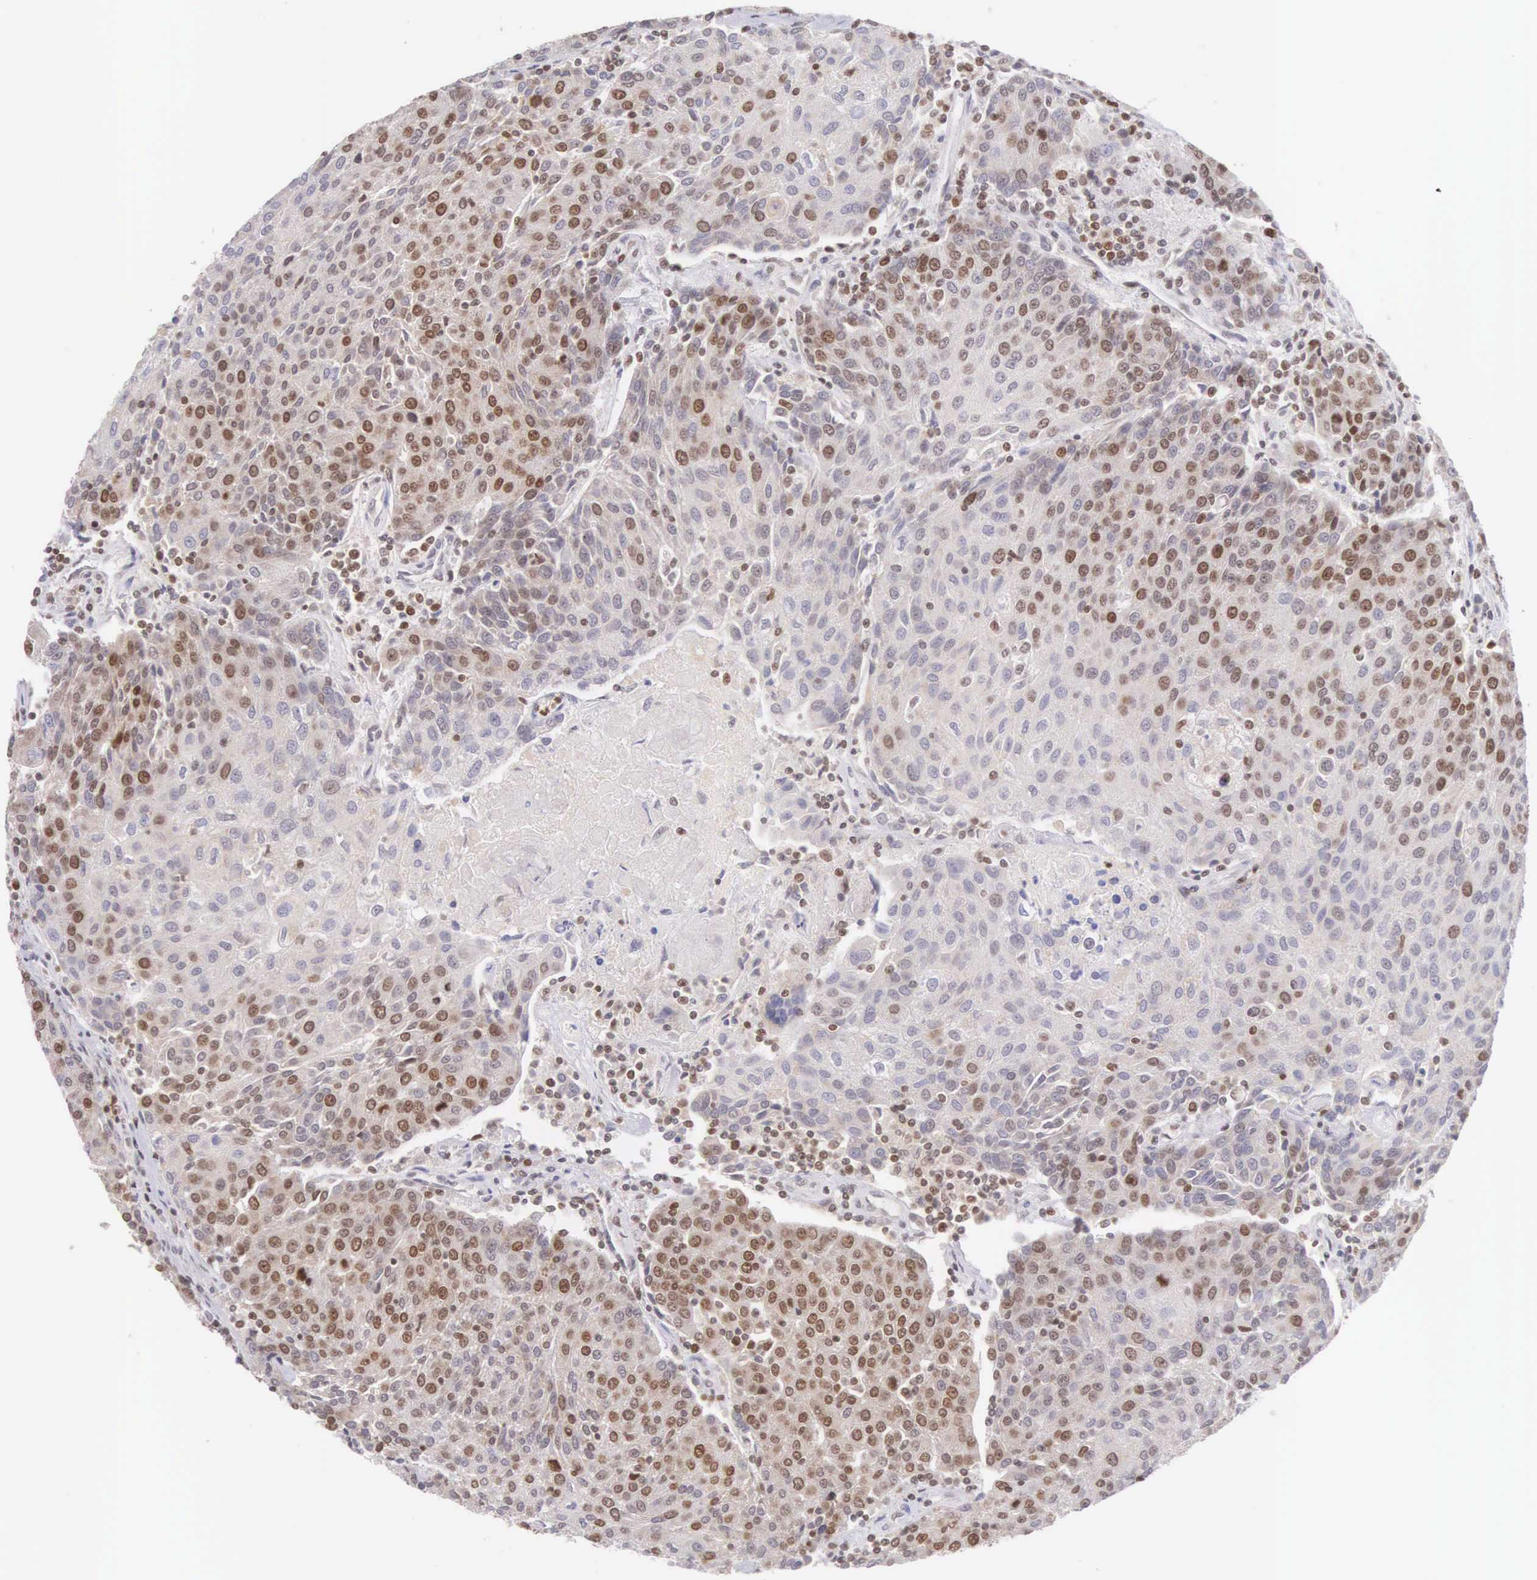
{"staining": {"intensity": "moderate", "quantity": "25%-75%", "location": "nuclear"}, "tissue": "urothelial cancer", "cell_type": "Tumor cells", "image_type": "cancer", "snomed": [{"axis": "morphology", "description": "Urothelial carcinoma, High grade"}, {"axis": "topography", "description": "Urinary bladder"}], "caption": "A photomicrograph of human urothelial carcinoma (high-grade) stained for a protein reveals moderate nuclear brown staining in tumor cells. The staining is performed using DAB brown chromogen to label protein expression. The nuclei are counter-stained blue using hematoxylin.", "gene": "VRK1", "patient": {"sex": "female", "age": 85}}